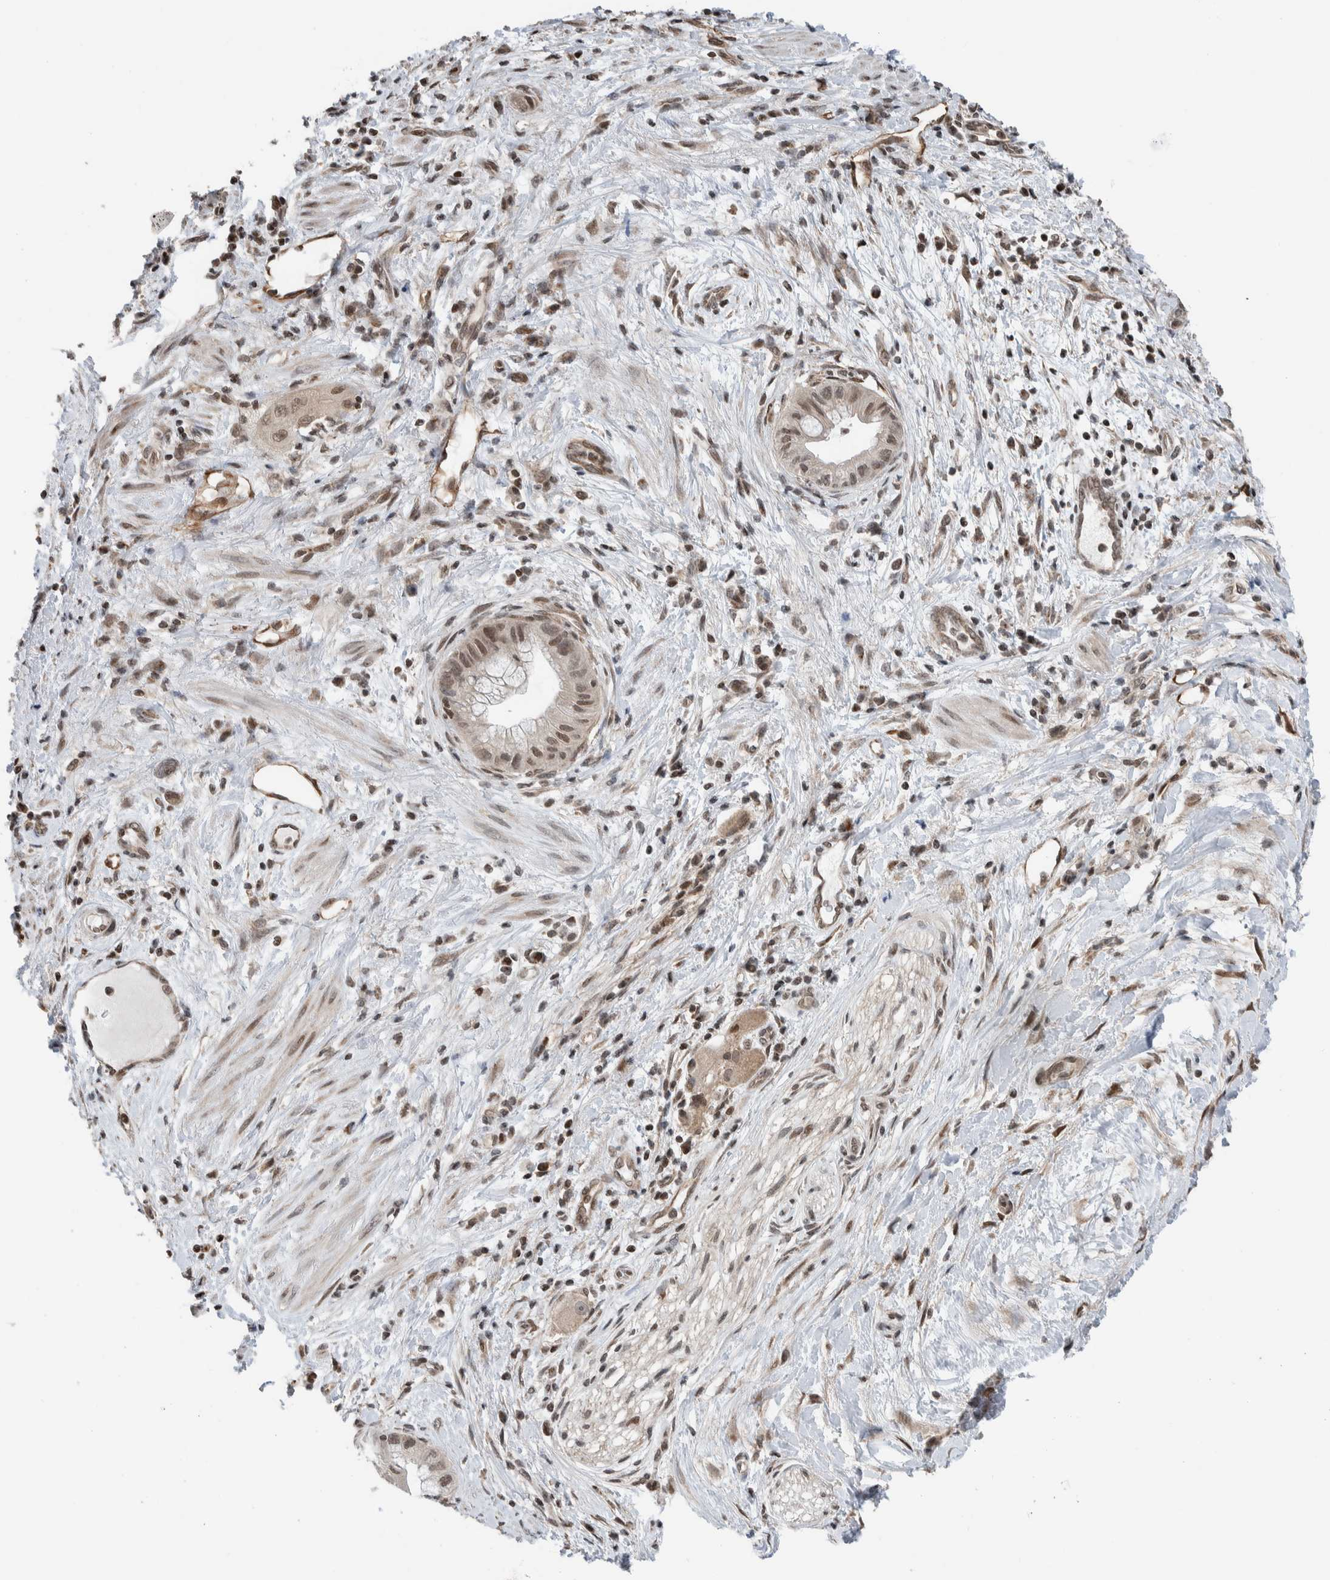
{"staining": {"intensity": "moderate", "quantity": ">75%", "location": "nuclear"}, "tissue": "pancreatic cancer", "cell_type": "Tumor cells", "image_type": "cancer", "snomed": [{"axis": "morphology", "description": "Adenocarcinoma, NOS"}, {"axis": "topography", "description": "Pancreas"}], "caption": "Immunohistochemical staining of human pancreatic cancer shows medium levels of moderate nuclear protein staining in approximately >75% of tumor cells. (Brightfield microscopy of DAB IHC at high magnification).", "gene": "NPLOC4", "patient": {"sex": "female", "age": 73}}